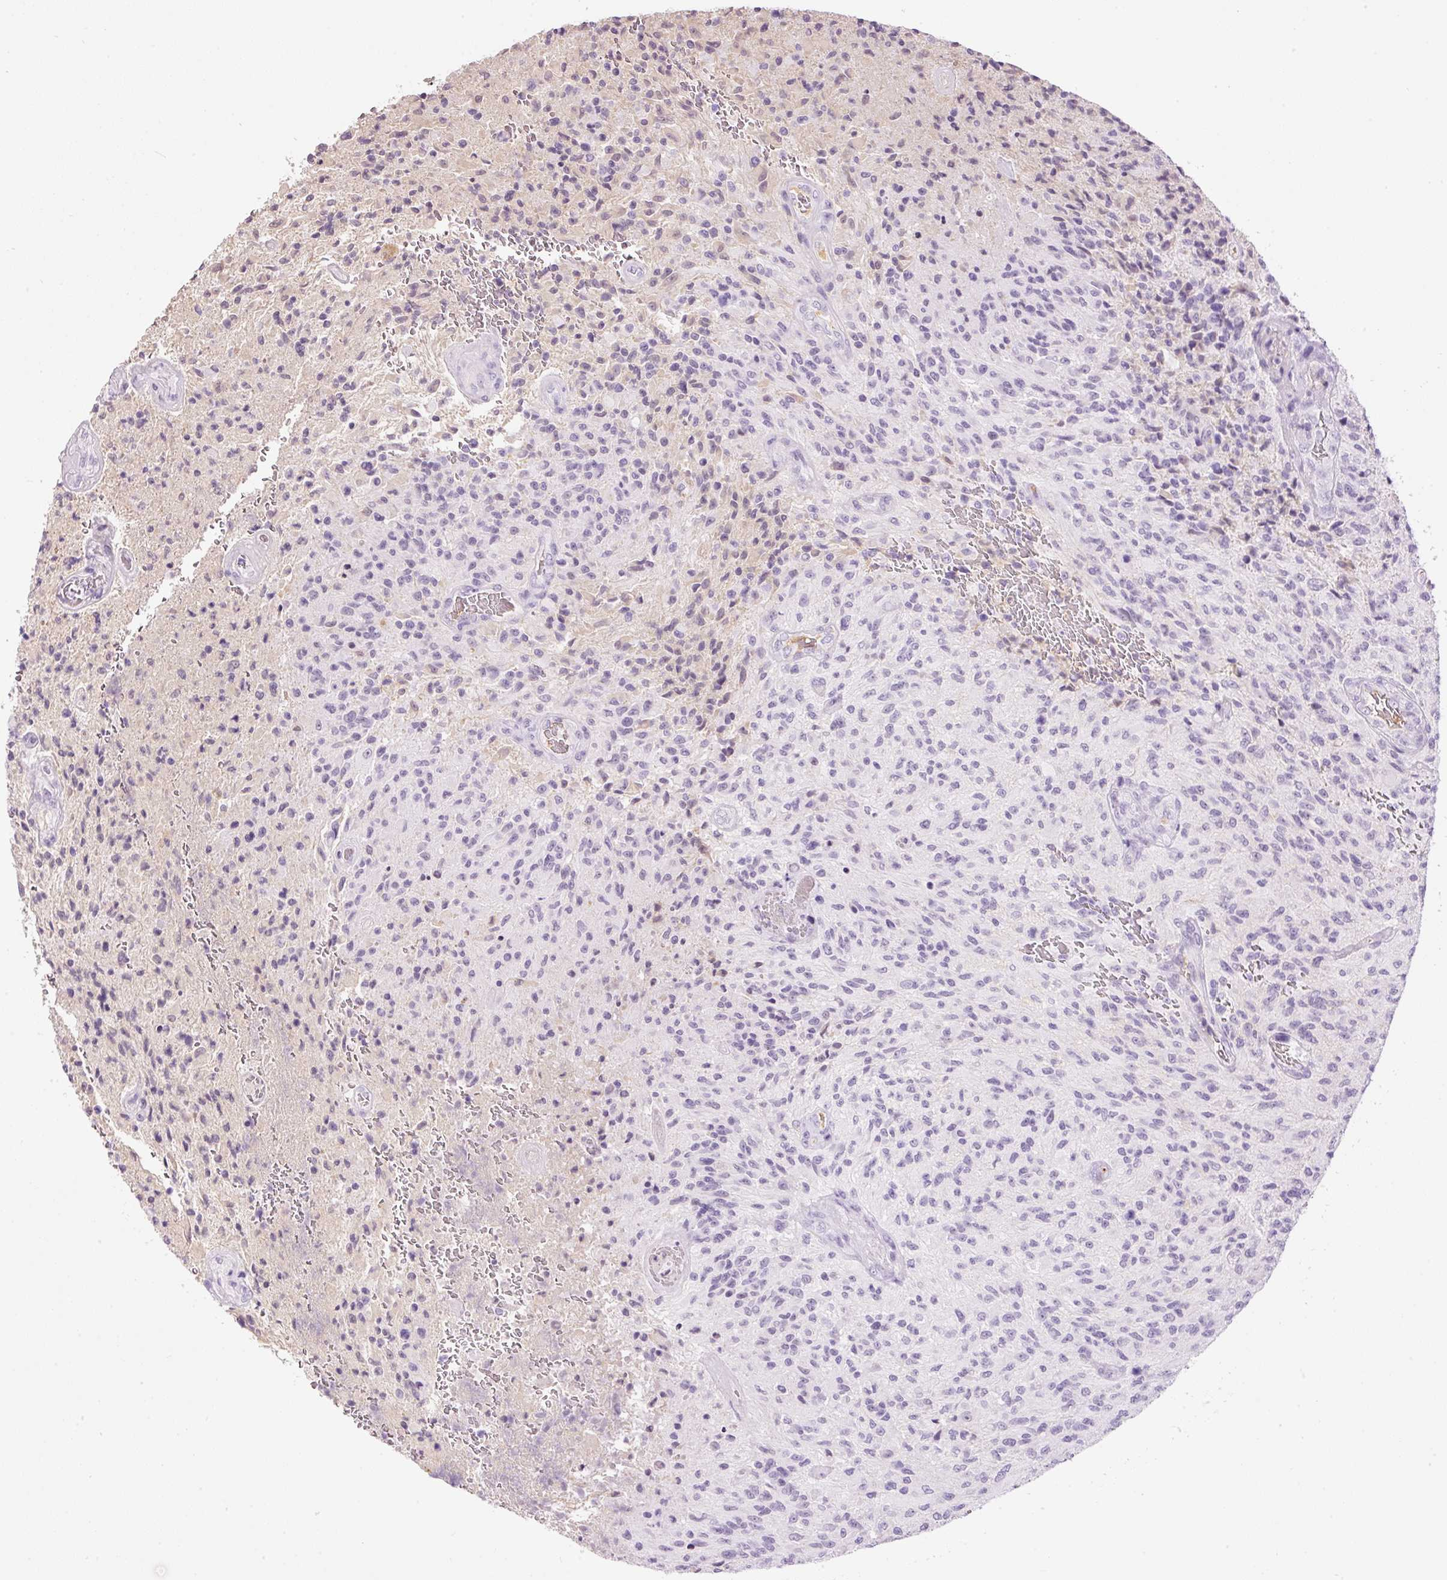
{"staining": {"intensity": "negative", "quantity": "none", "location": "none"}, "tissue": "glioma", "cell_type": "Tumor cells", "image_type": "cancer", "snomed": [{"axis": "morphology", "description": "Normal tissue, NOS"}, {"axis": "morphology", "description": "Glioma, malignant, High grade"}, {"axis": "topography", "description": "Cerebral cortex"}], "caption": "Glioma was stained to show a protein in brown. There is no significant expression in tumor cells.", "gene": "PRPF38B", "patient": {"sex": "male", "age": 56}}